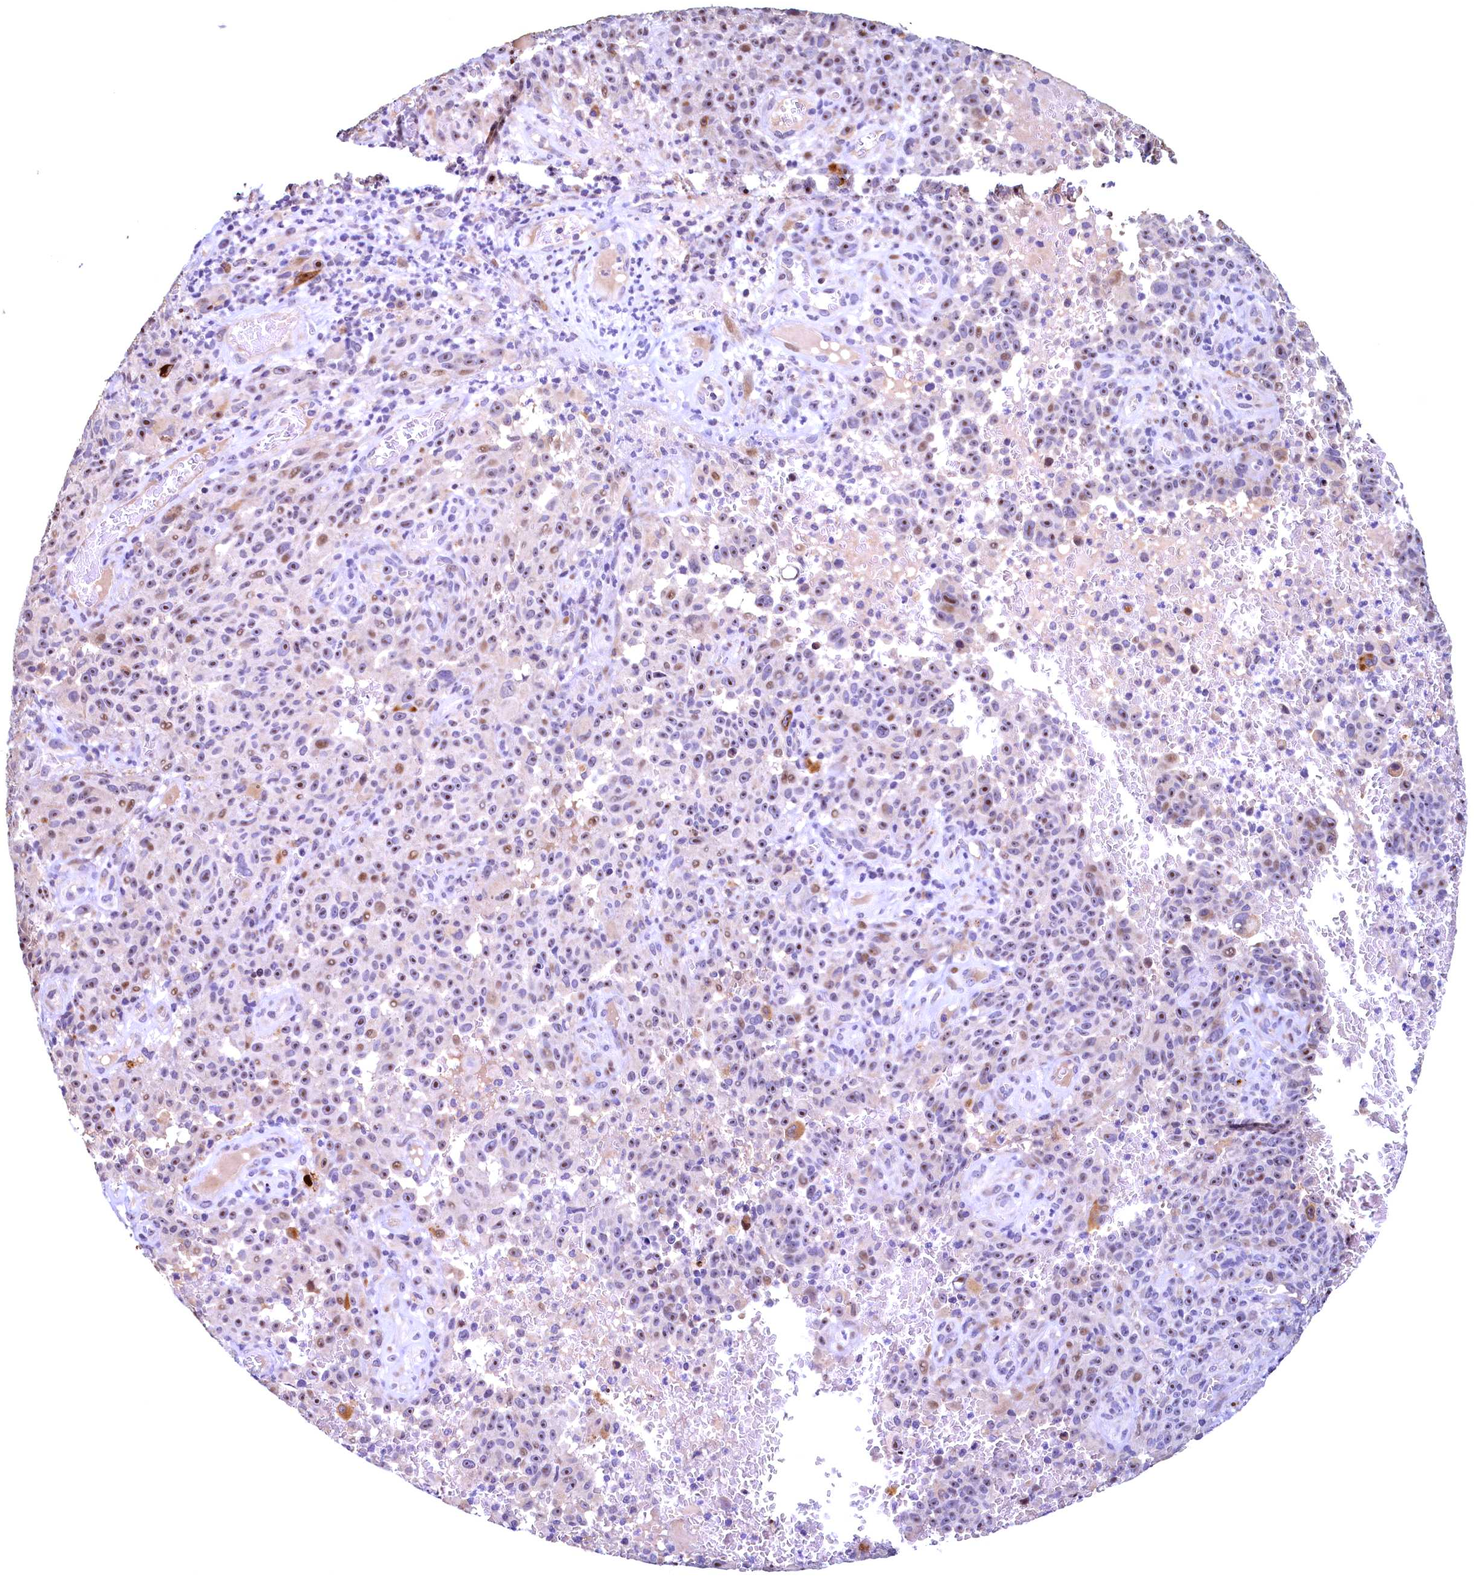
{"staining": {"intensity": "moderate", "quantity": "<25%", "location": "nuclear"}, "tissue": "melanoma", "cell_type": "Tumor cells", "image_type": "cancer", "snomed": [{"axis": "morphology", "description": "Malignant melanoma, NOS"}, {"axis": "topography", "description": "Skin"}], "caption": "Malignant melanoma was stained to show a protein in brown. There is low levels of moderate nuclear expression in about <25% of tumor cells.", "gene": "LATS2", "patient": {"sex": "female", "age": 82}}